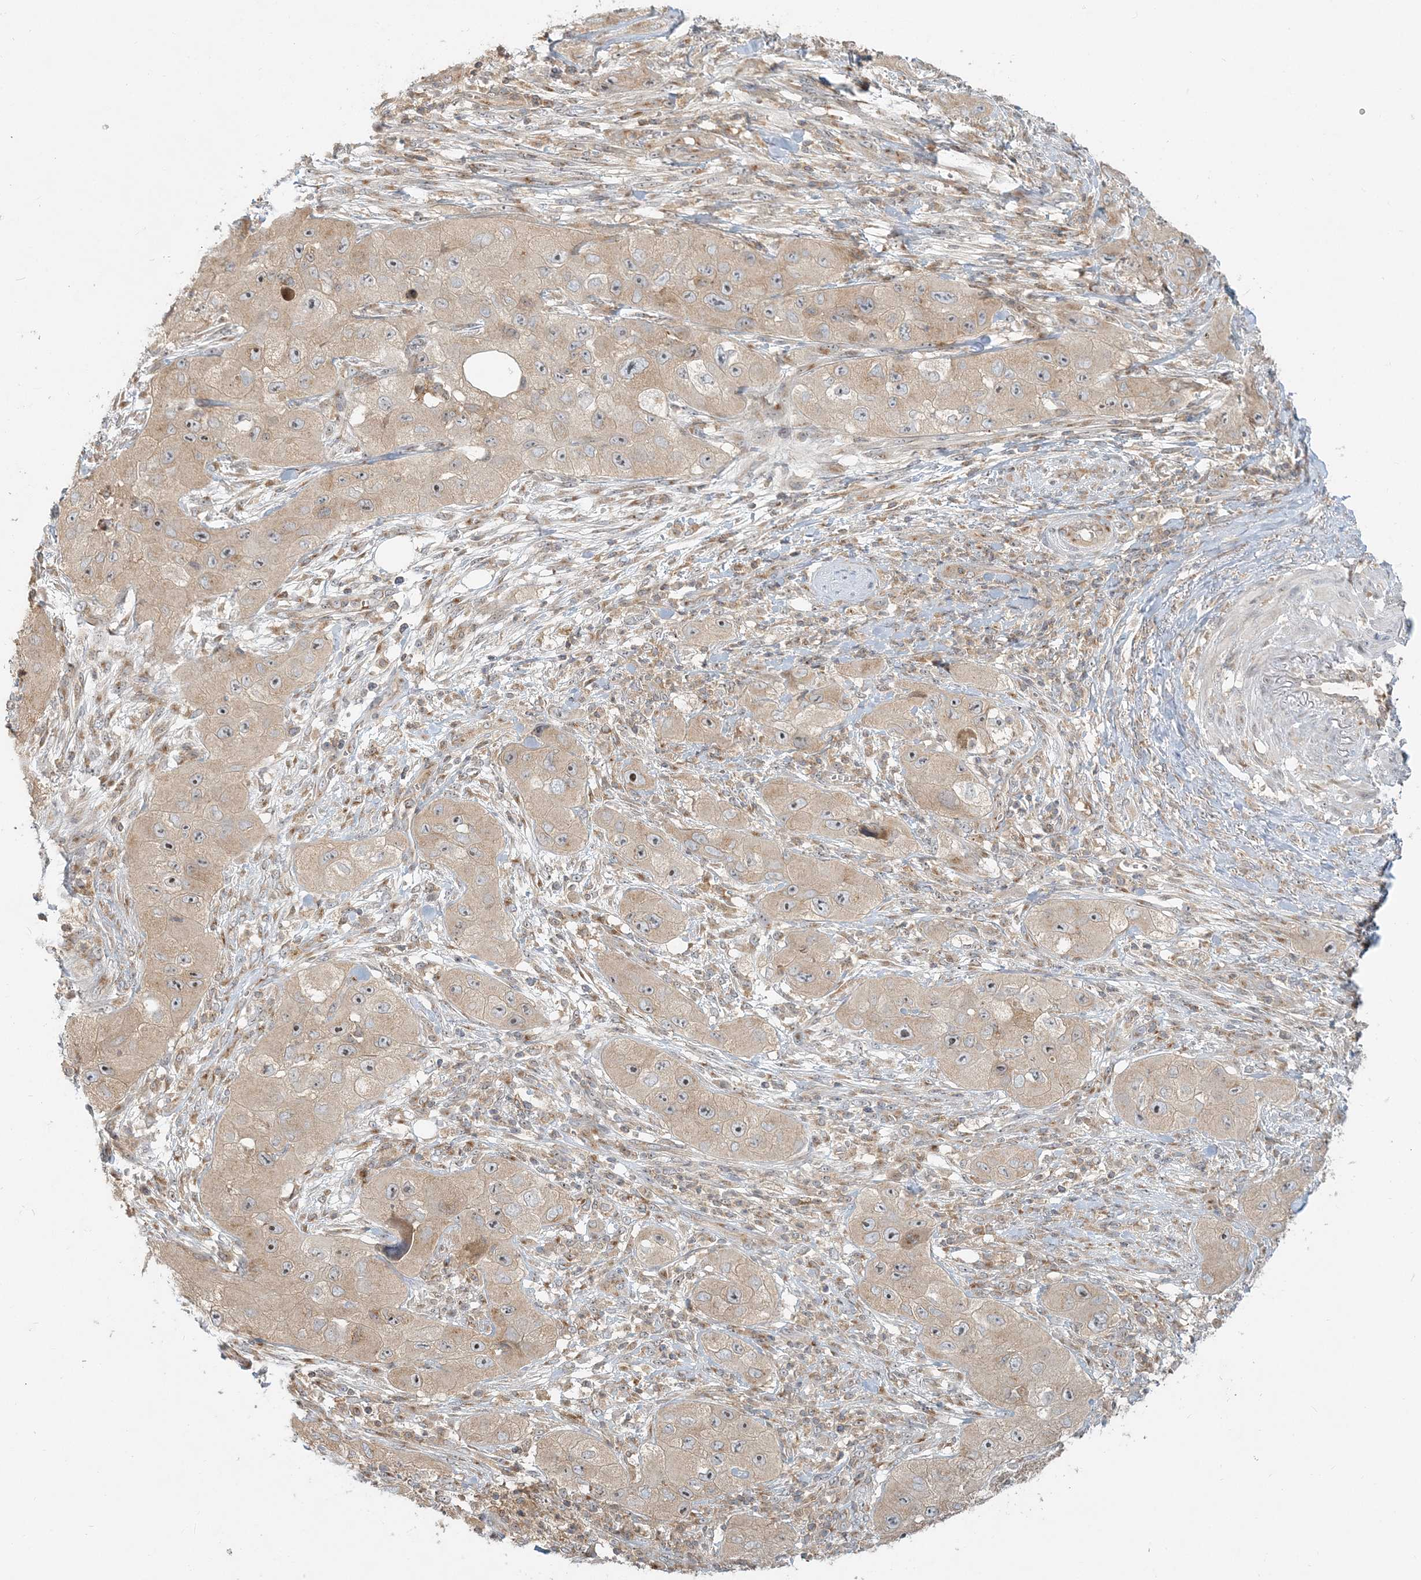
{"staining": {"intensity": "moderate", "quantity": "<25%", "location": "cytoplasmic/membranous,nuclear"}, "tissue": "skin cancer", "cell_type": "Tumor cells", "image_type": "cancer", "snomed": [{"axis": "morphology", "description": "Squamous cell carcinoma, NOS"}, {"axis": "topography", "description": "Skin"}, {"axis": "topography", "description": "Subcutis"}], "caption": "Immunohistochemistry photomicrograph of neoplastic tissue: skin squamous cell carcinoma stained using immunohistochemistry displays low levels of moderate protein expression localized specifically in the cytoplasmic/membranous and nuclear of tumor cells, appearing as a cytoplasmic/membranous and nuclear brown color.", "gene": "AP1AR", "patient": {"sex": "male", "age": 73}}